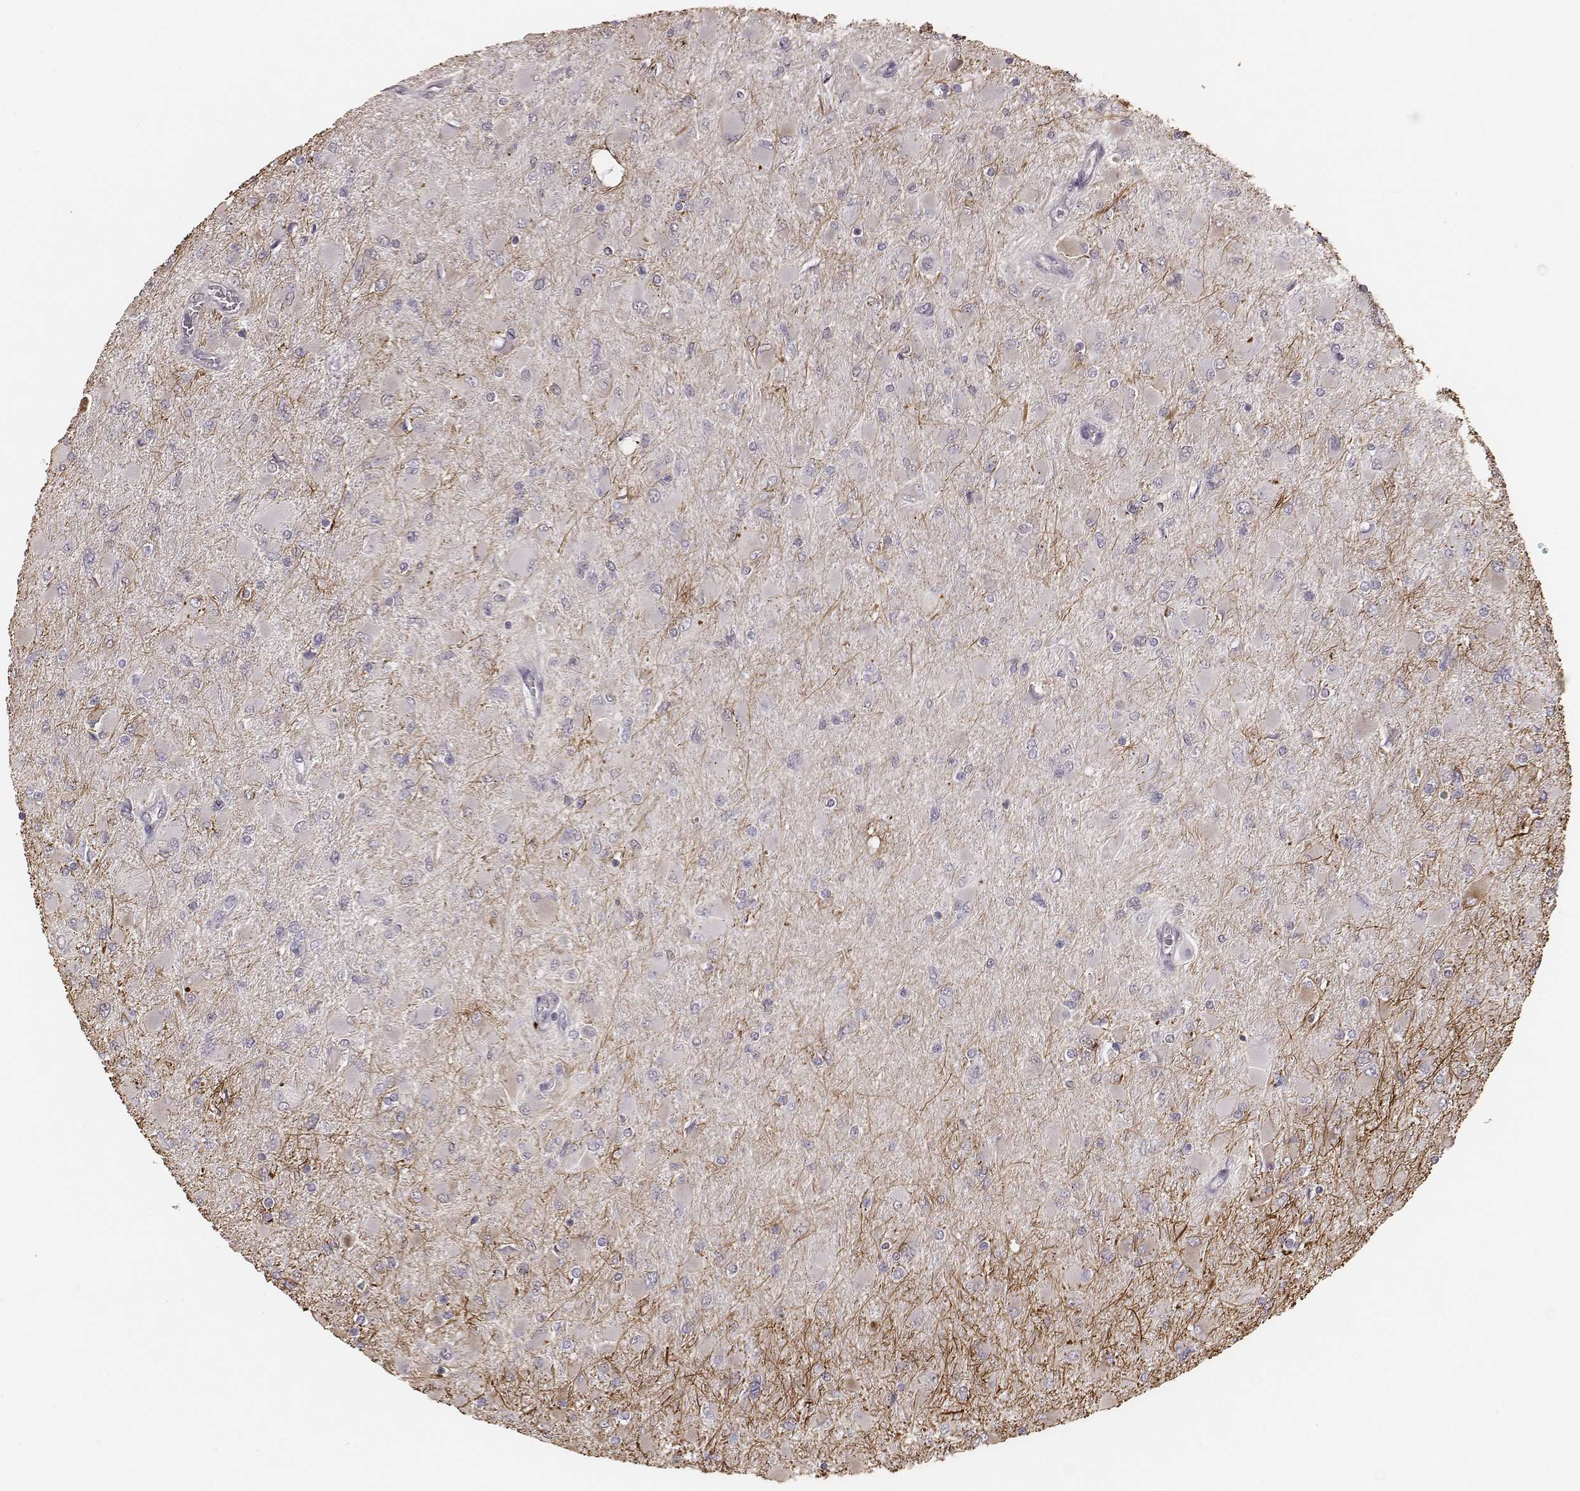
{"staining": {"intensity": "negative", "quantity": "none", "location": "none"}, "tissue": "glioma", "cell_type": "Tumor cells", "image_type": "cancer", "snomed": [{"axis": "morphology", "description": "Glioma, malignant, High grade"}, {"axis": "topography", "description": "Cerebral cortex"}], "caption": "IHC histopathology image of neoplastic tissue: glioma stained with DAB (3,3'-diaminobenzidine) demonstrates no significant protein expression in tumor cells. Nuclei are stained in blue.", "gene": "SLC7A4", "patient": {"sex": "female", "age": 36}}